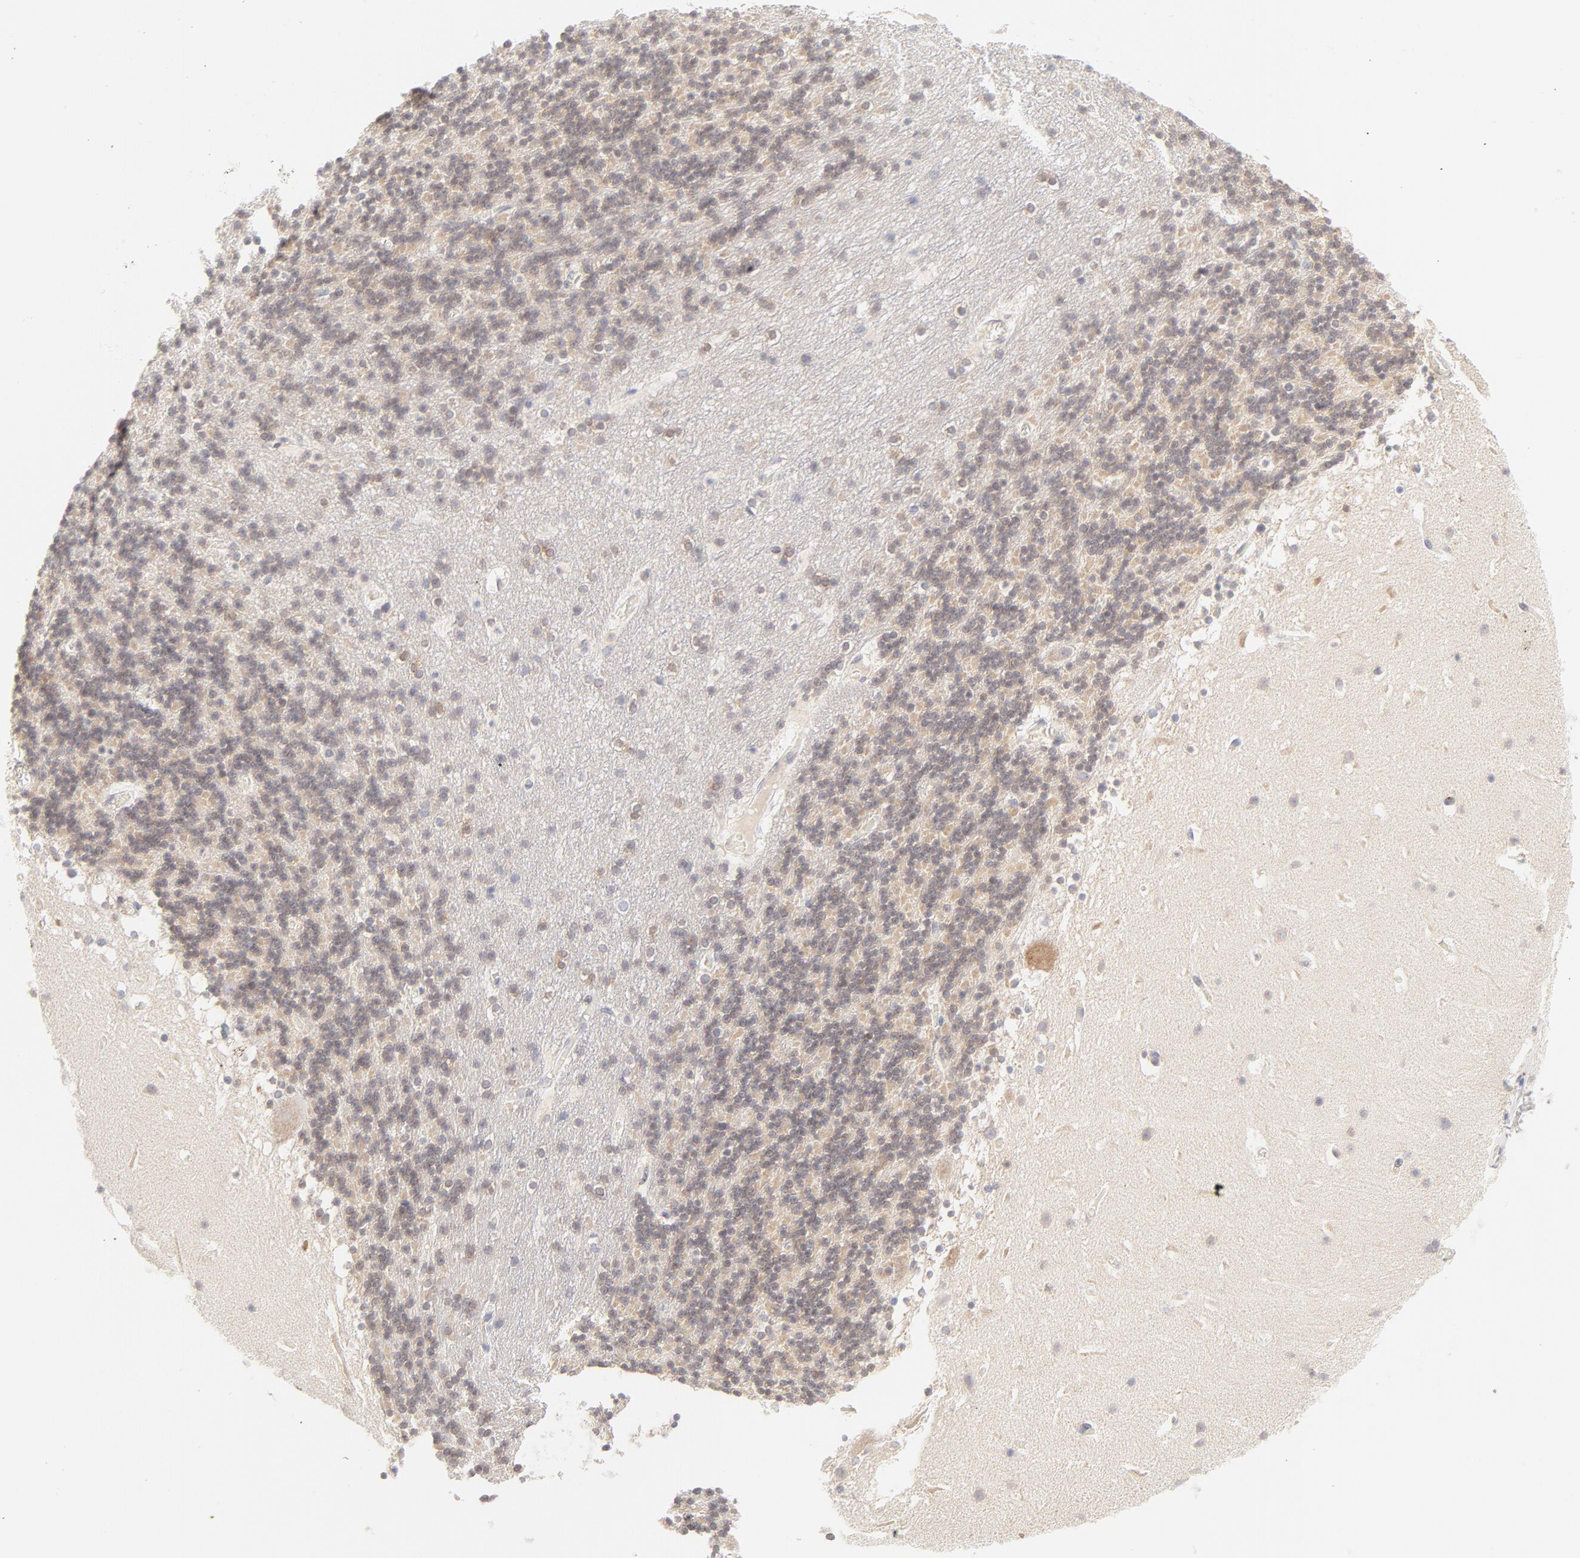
{"staining": {"intensity": "negative", "quantity": "none", "location": "none"}, "tissue": "cerebellum", "cell_type": "Cells in granular layer", "image_type": "normal", "snomed": [{"axis": "morphology", "description": "Normal tissue, NOS"}, {"axis": "topography", "description": "Cerebellum"}], "caption": "Image shows no protein staining in cells in granular layer of normal cerebellum. (DAB (3,3'-diaminobenzidine) immunohistochemistry (IHC), high magnification).", "gene": "RPS6KA1", "patient": {"sex": "male", "age": 45}}